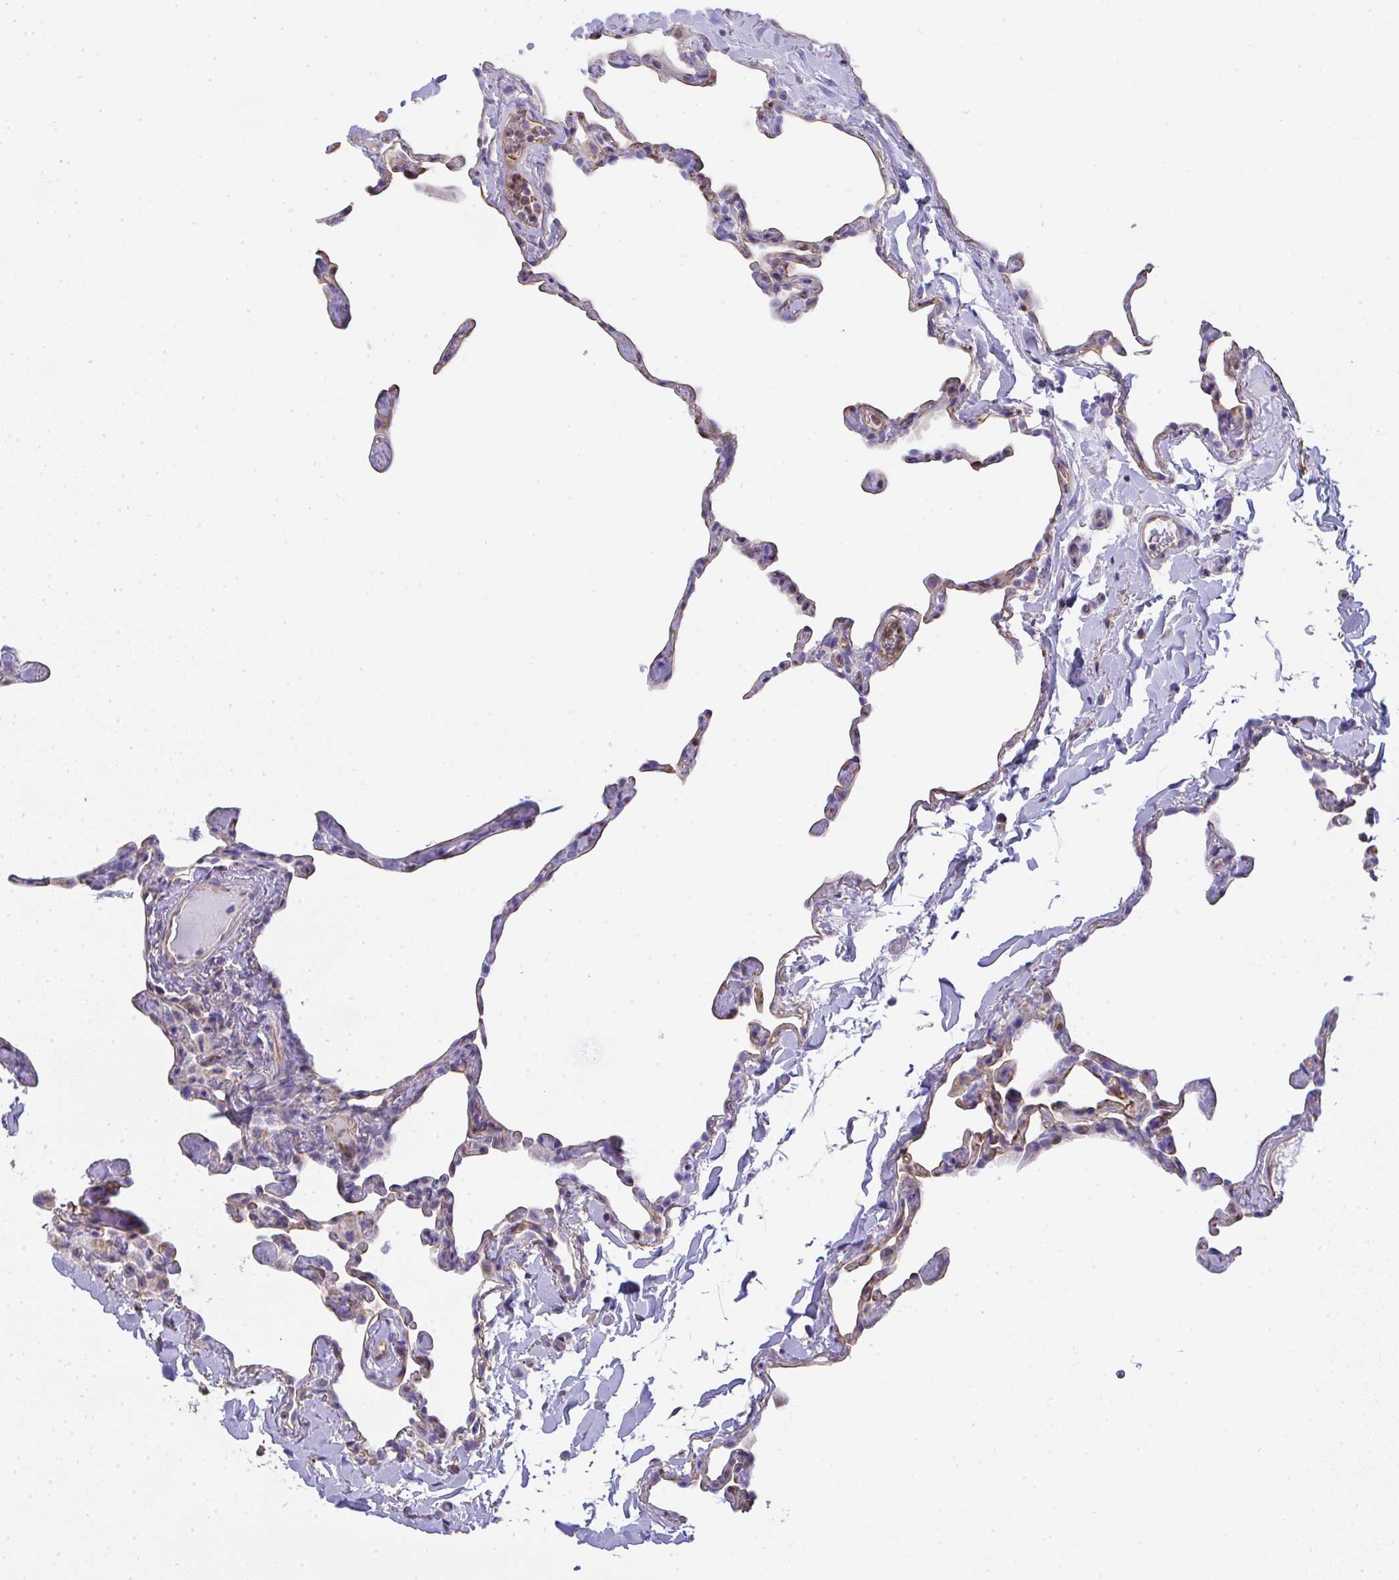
{"staining": {"intensity": "moderate", "quantity": "25%-75%", "location": "cytoplasmic/membranous"}, "tissue": "lung", "cell_type": "Alveolar cells", "image_type": "normal", "snomed": [{"axis": "morphology", "description": "Normal tissue, NOS"}, {"axis": "topography", "description": "Lung"}], "caption": "Lung stained for a protein exhibits moderate cytoplasmic/membranous positivity in alveolar cells. (Brightfield microscopy of DAB IHC at high magnification).", "gene": "TNFAIP8", "patient": {"sex": "male", "age": 65}}